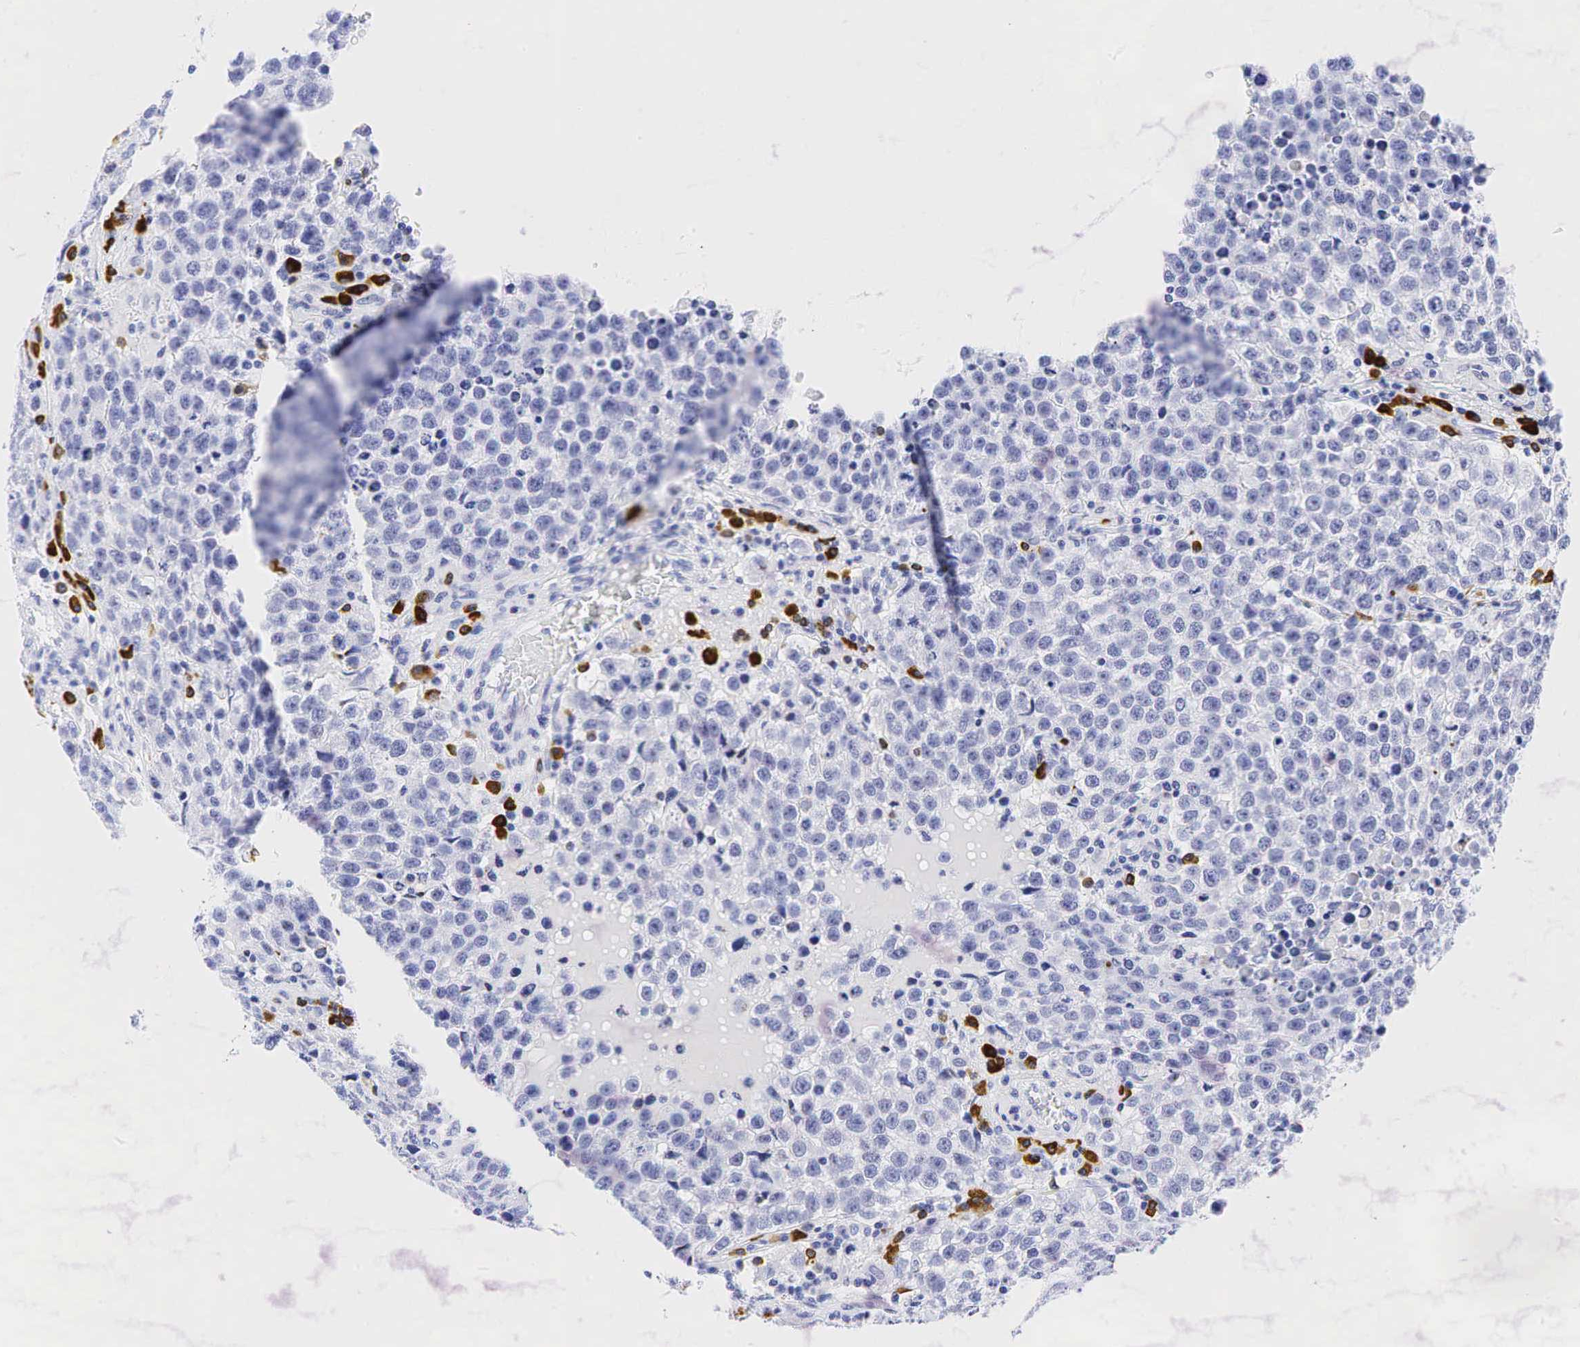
{"staining": {"intensity": "negative", "quantity": "none", "location": "none"}, "tissue": "testis cancer", "cell_type": "Tumor cells", "image_type": "cancer", "snomed": [{"axis": "morphology", "description": "Seminoma, NOS"}, {"axis": "topography", "description": "Testis"}], "caption": "Human testis seminoma stained for a protein using immunohistochemistry displays no staining in tumor cells.", "gene": "CD79A", "patient": {"sex": "male", "age": 36}}